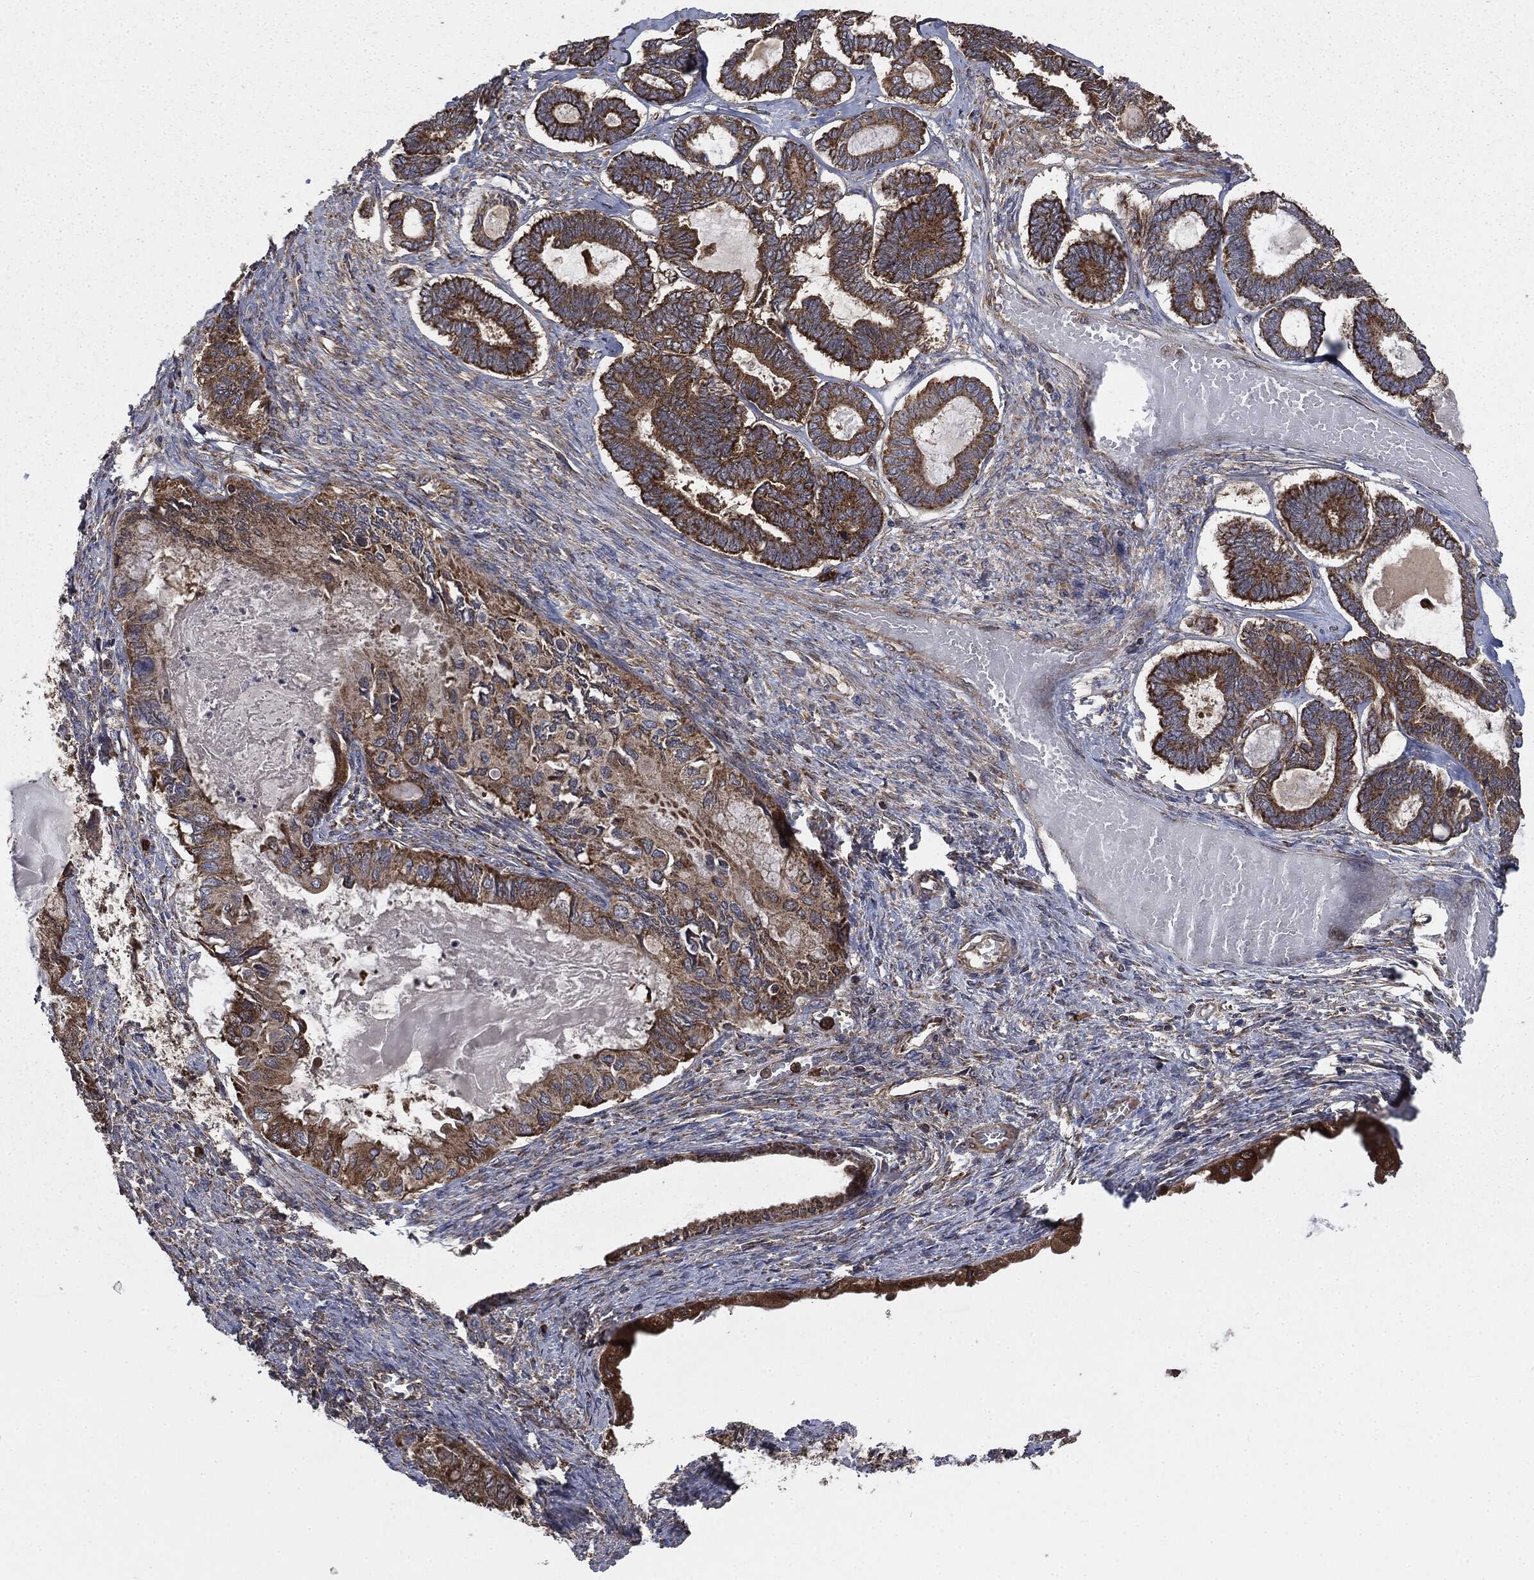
{"staining": {"intensity": "strong", "quantity": ">75%", "location": "cytoplasmic/membranous"}, "tissue": "ovarian cancer", "cell_type": "Tumor cells", "image_type": "cancer", "snomed": [{"axis": "morphology", "description": "Carcinoma, endometroid"}, {"axis": "topography", "description": "Ovary"}], "caption": "An image of human ovarian endometroid carcinoma stained for a protein shows strong cytoplasmic/membranous brown staining in tumor cells.", "gene": "MAPK6", "patient": {"sex": "female", "age": 70}}